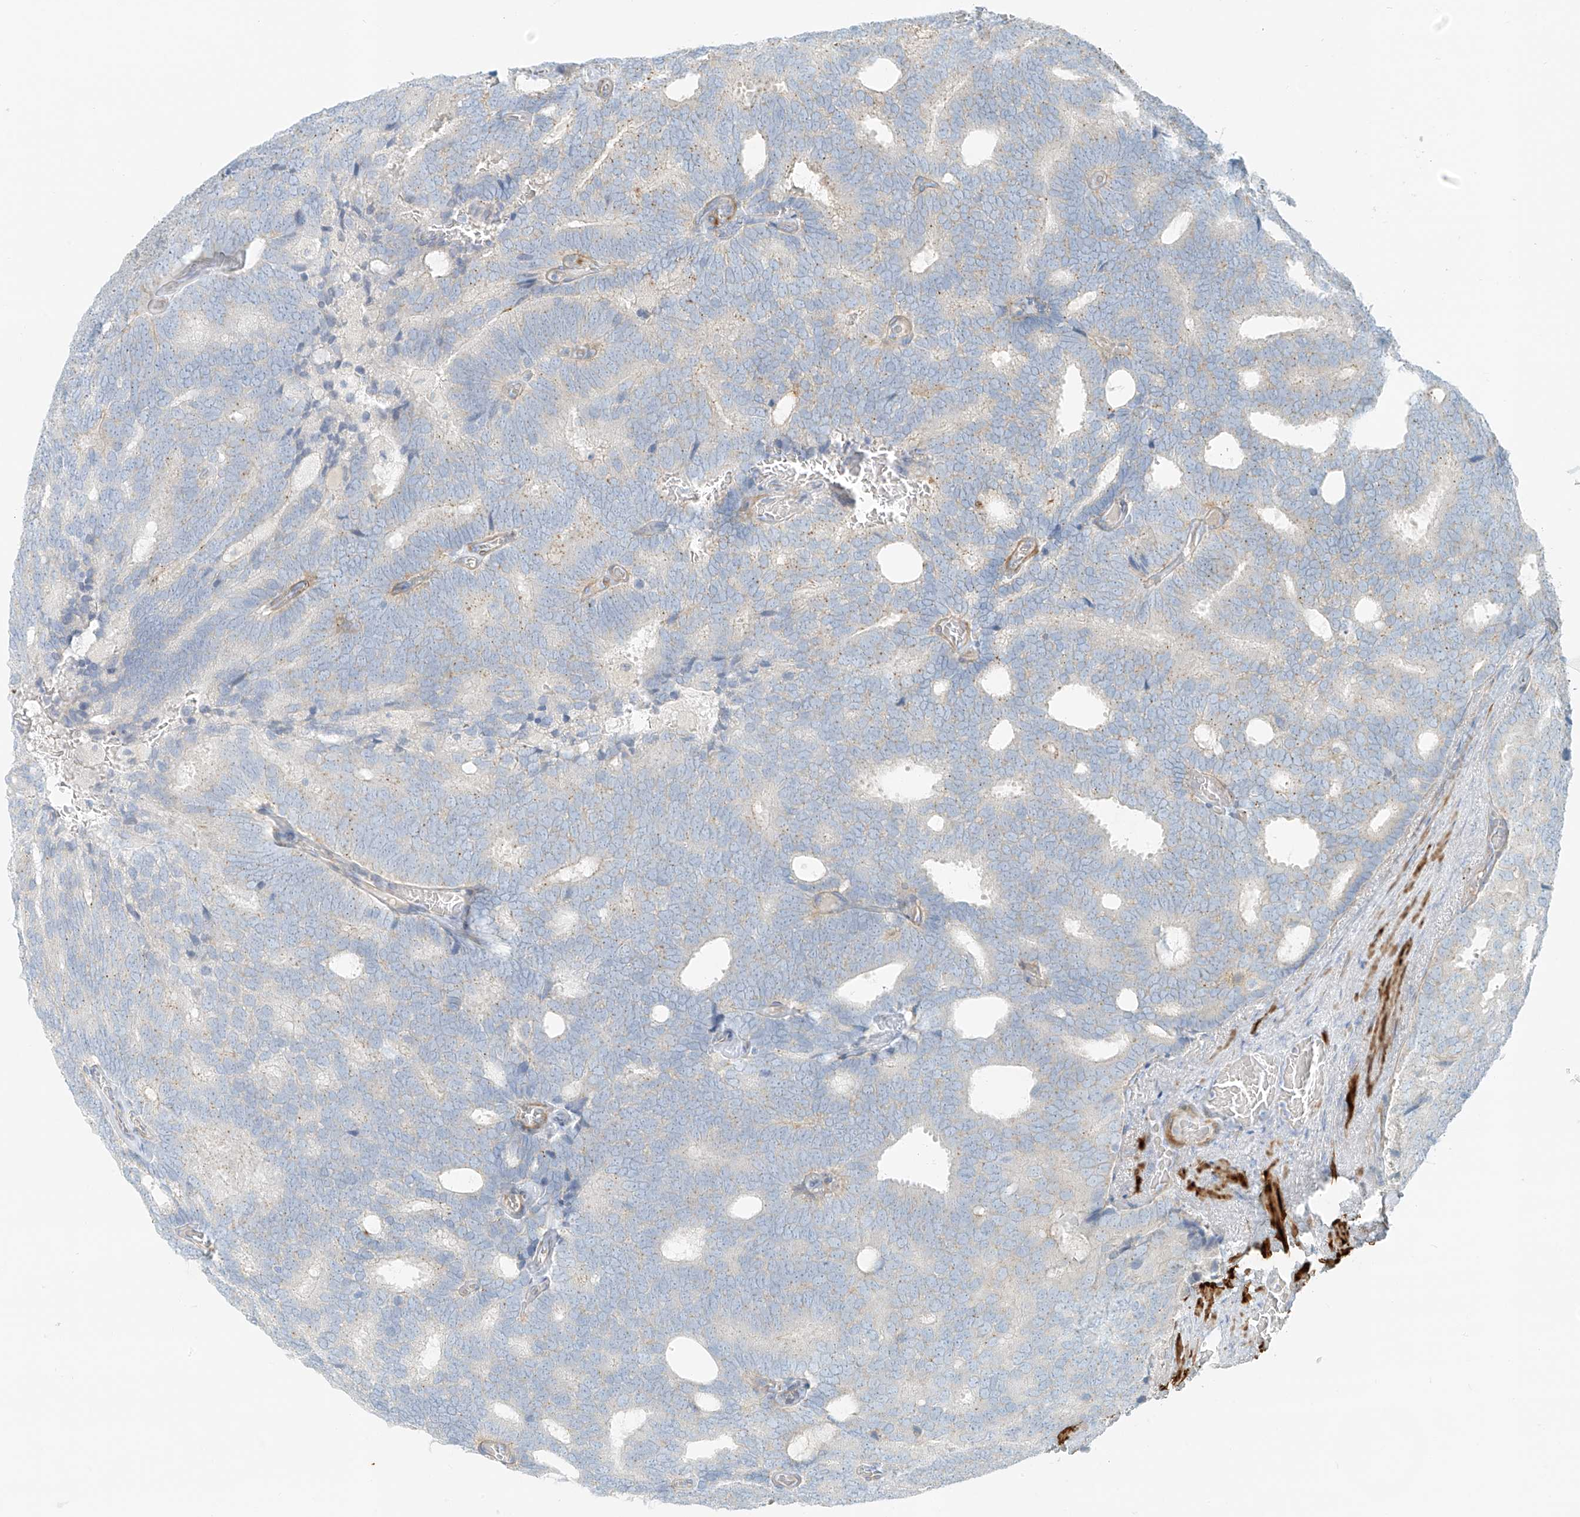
{"staining": {"intensity": "negative", "quantity": "none", "location": "none"}, "tissue": "prostate cancer", "cell_type": "Tumor cells", "image_type": "cancer", "snomed": [{"axis": "morphology", "description": "Adenocarcinoma, Low grade"}, {"axis": "topography", "description": "Prostate"}], "caption": "An immunohistochemistry (IHC) image of prostate cancer is shown. There is no staining in tumor cells of prostate cancer.", "gene": "SMCP", "patient": {"sex": "male", "age": 71}}